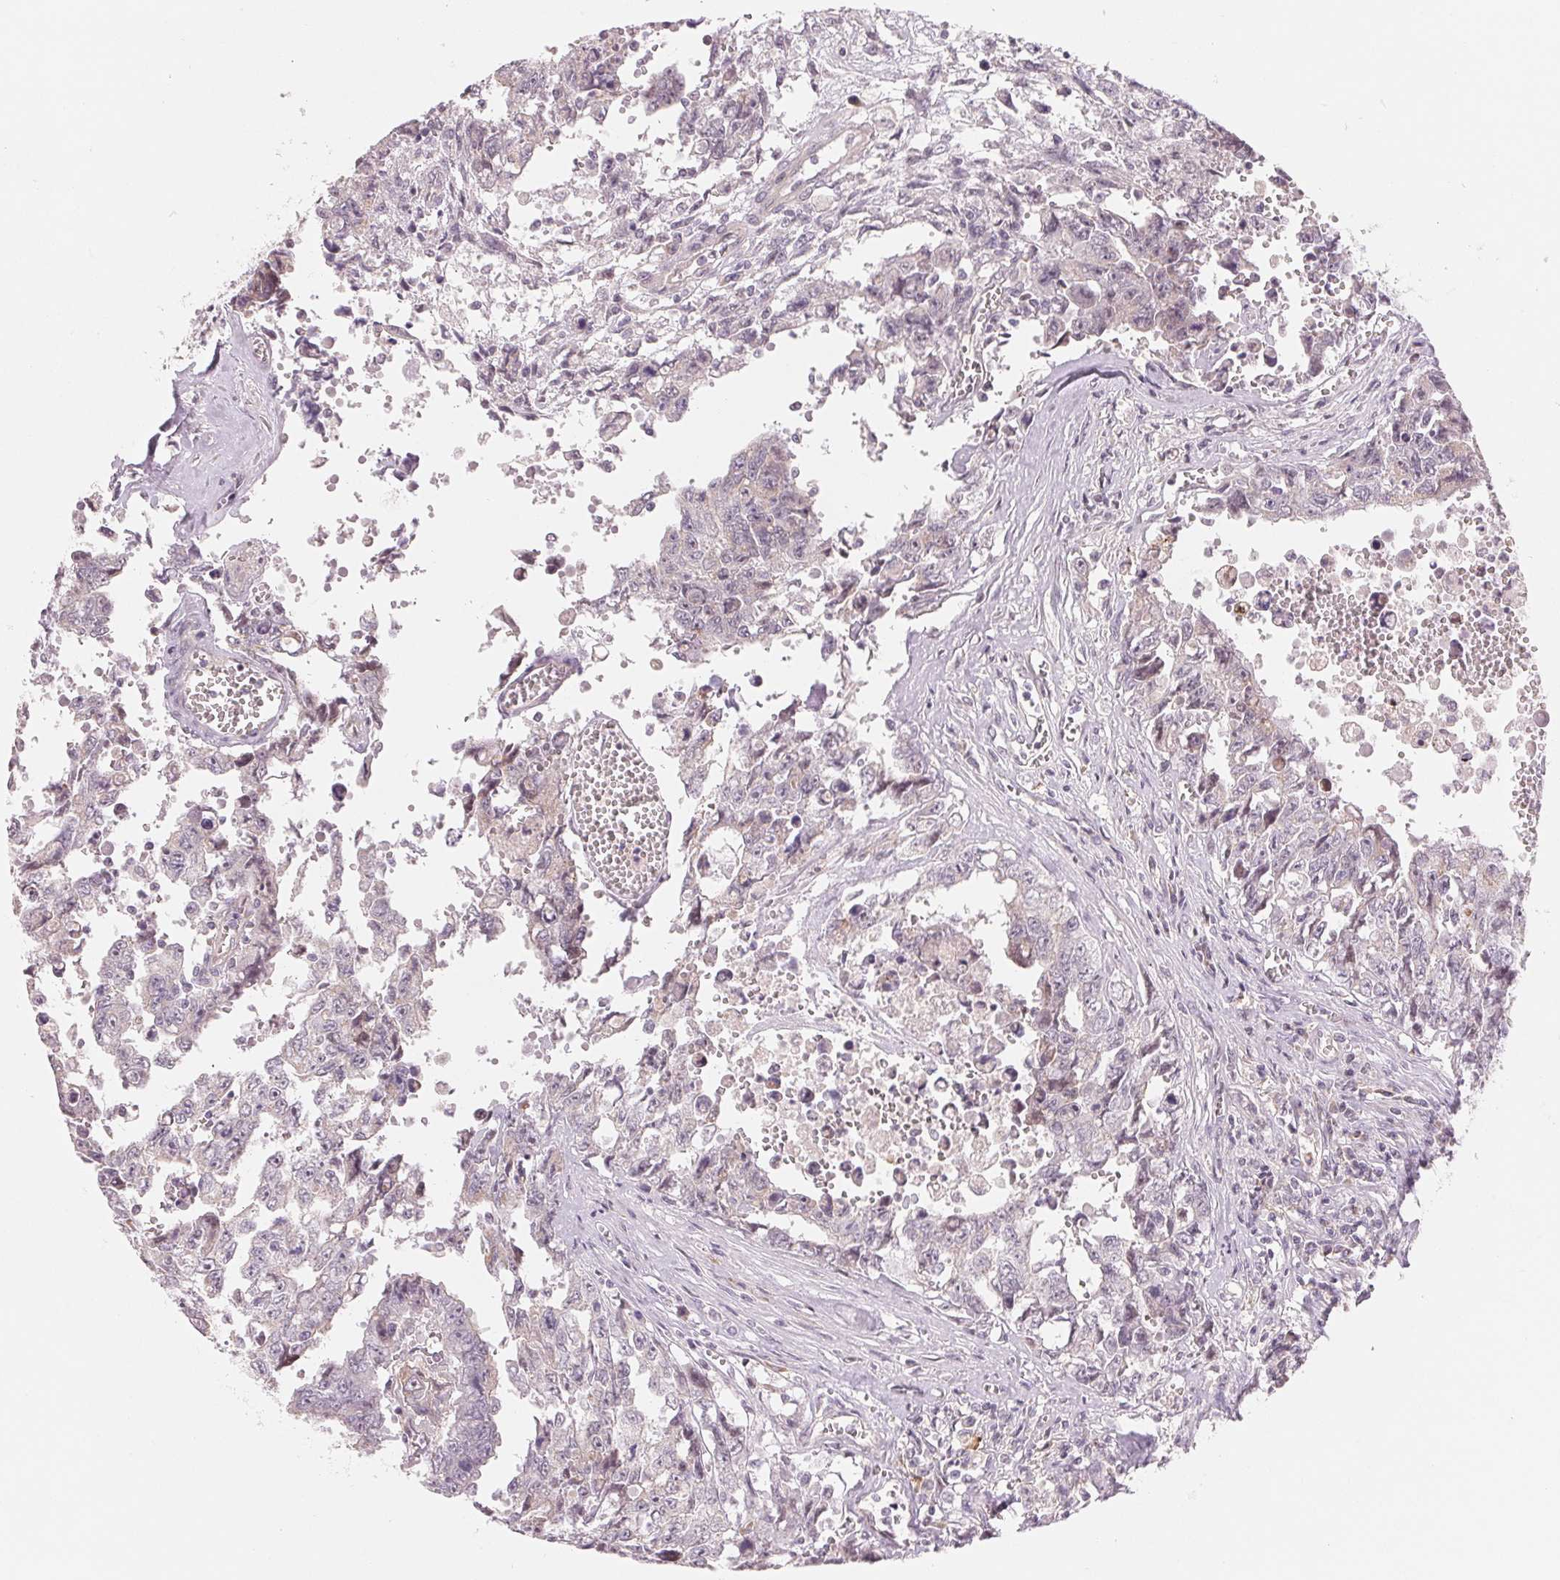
{"staining": {"intensity": "negative", "quantity": "none", "location": "none"}, "tissue": "testis cancer", "cell_type": "Tumor cells", "image_type": "cancer", "snomed": [{"axis": "morphology", "description": "Carcinoma, Embryonal, NOS"}, {"axis": "topography", "description": "Testis"}], "caption": "Immunohistochemical staining of testis cancer (embryonal carcinoma) shows no significant staining in tumor cells.", "gene": "DENND2C", "patient": {"sex": "male", "age": 24}}